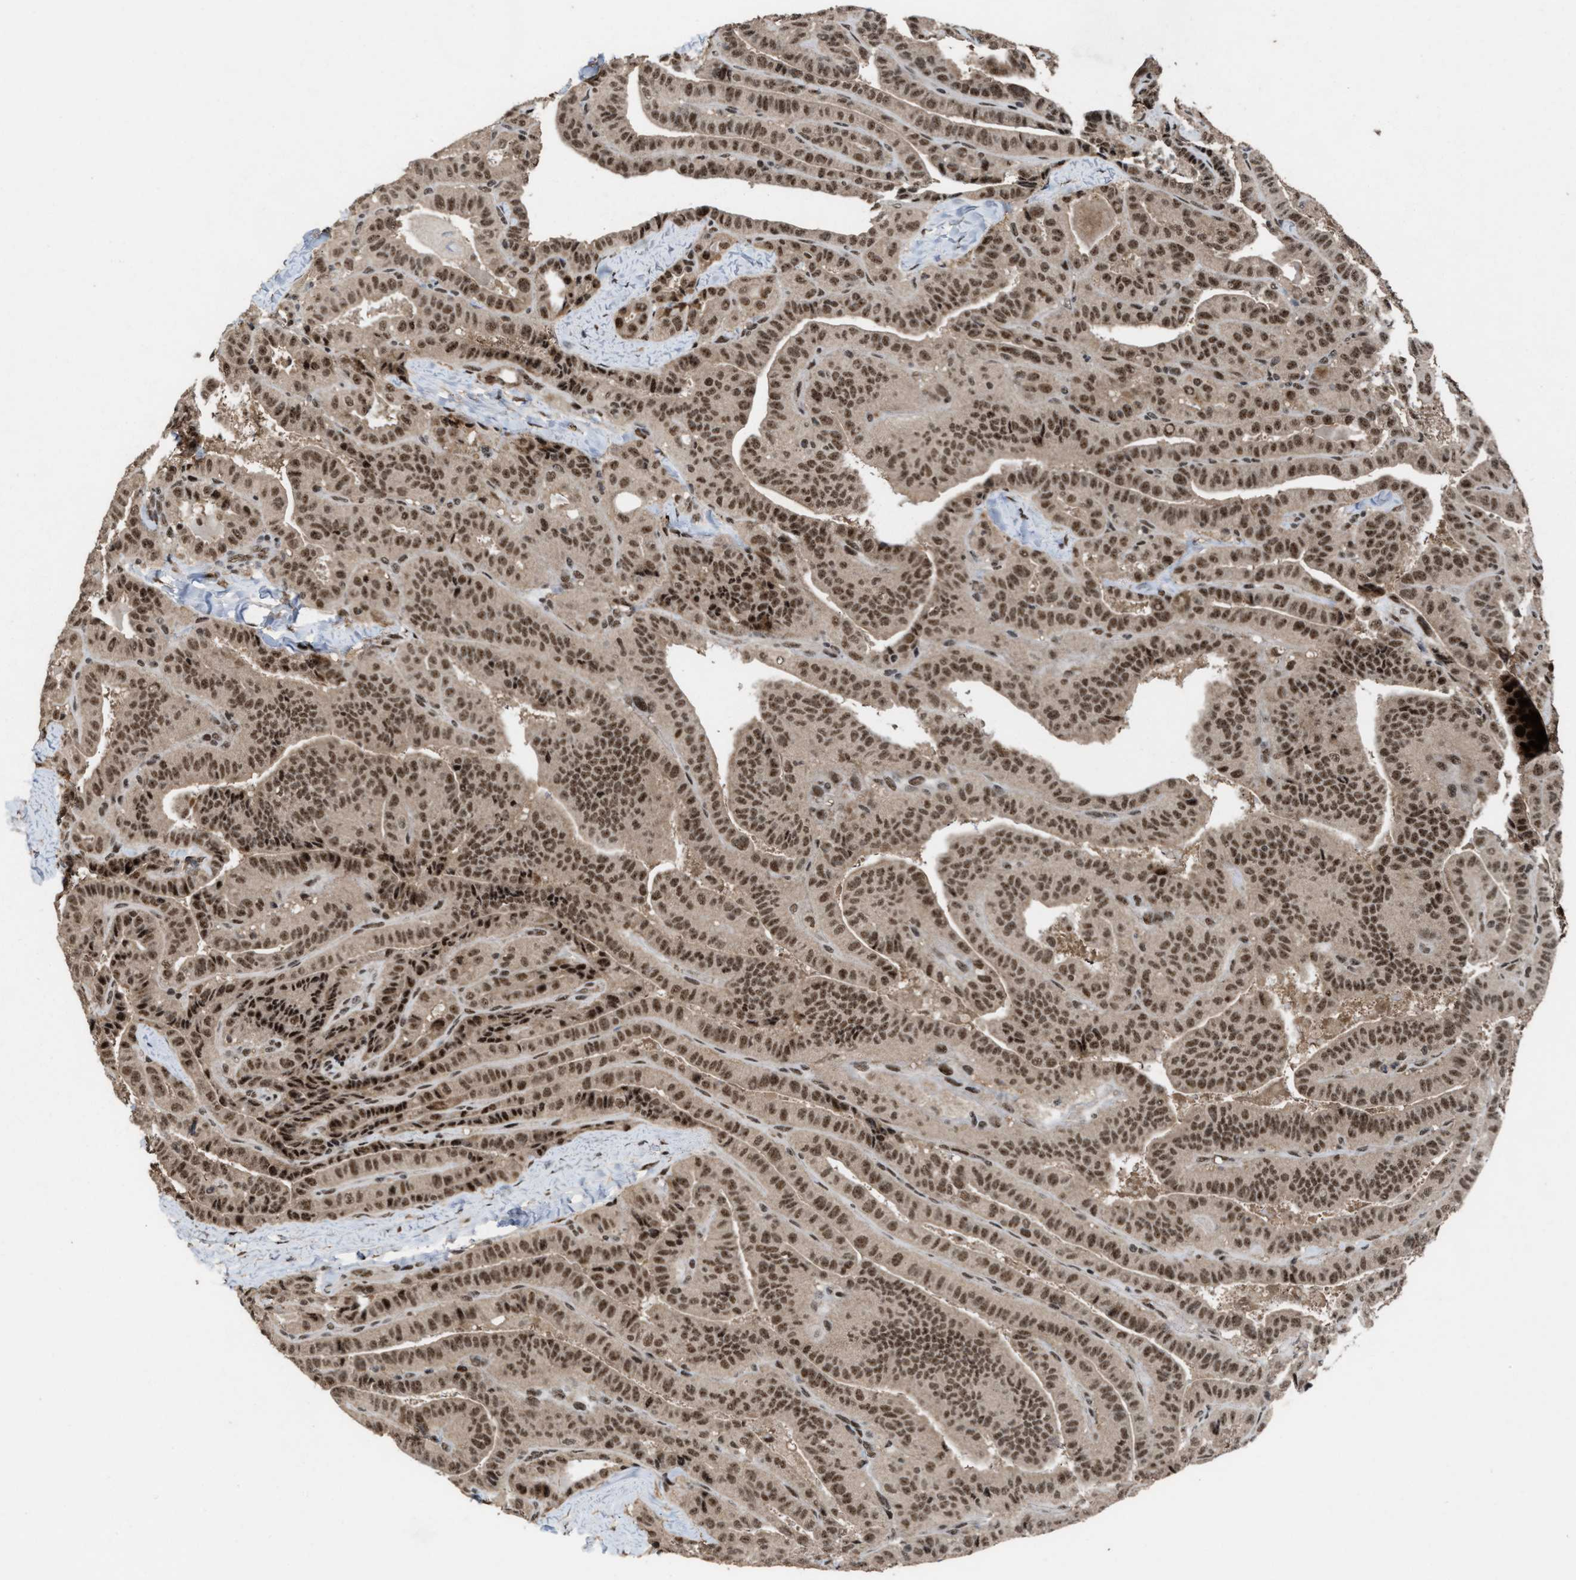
{"staining": {"intensity": "moderate", "quantity": ">75%", "location": "cytoplasmic/membranous,nuclear"}, "tissue": "thyroid cancer", "cell_type": "Tumor cells", "image_type": "cancer", "snomed": [{"axis": "morphology", "description": "Papillary adenocarcinoma, NOS"}, {"axis": "topography", "description": "Thyroid gland"}], "caption": "Tumor cells exhibit medium levels of moderate cytoplasmic/membranous and nuclear positivity in about >75% of cells in human thyroid papillary adenocarcinoma.", "gene": "PRPF4", "patient": {"sex": "male", "age": 77}}